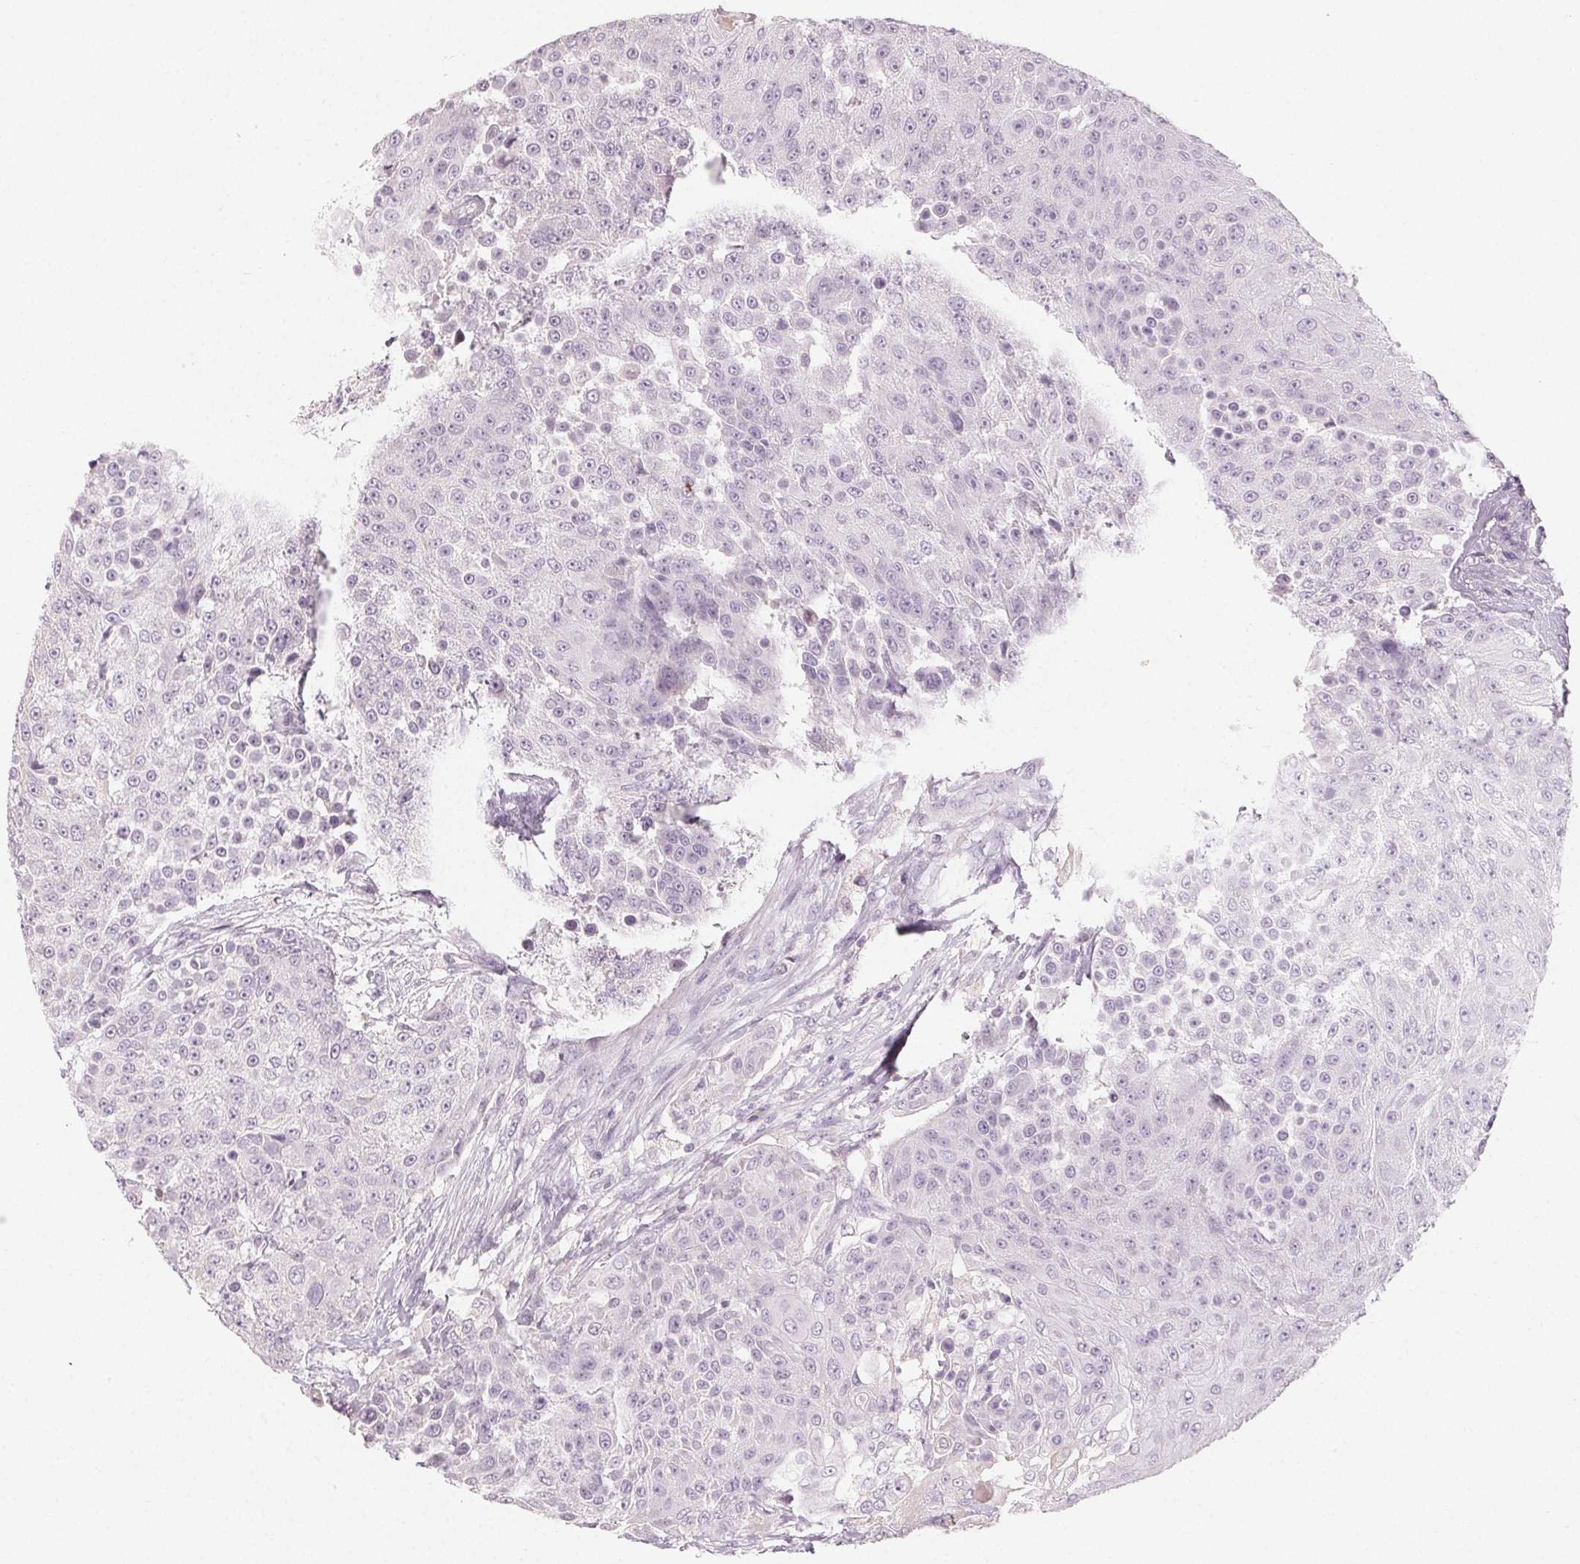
{"staining": {"intensity": "negative", "quantity": "none", "location": "none"}, "tissue": "urothelial cancer", "cell_type": "Tumor cells", "image_type": "cancer", "snomed": [{"axis": "morphology", "description": "Urothelial carcinoma, High grade"}, {"axis": "topography", "description": "Urinary bladder"}], "caption": "Histopathology image shows no protein positivity in tumor cells of urothelial carcinoma (high-grade) tissue. The staining was performed using DAB to visualize the protein expression in brown, while the nuclei were stained in blue with hematoxylin (Magnification: 20x).", "gene": "LVRN", "patient": {"sex": "female", "age": 63}}